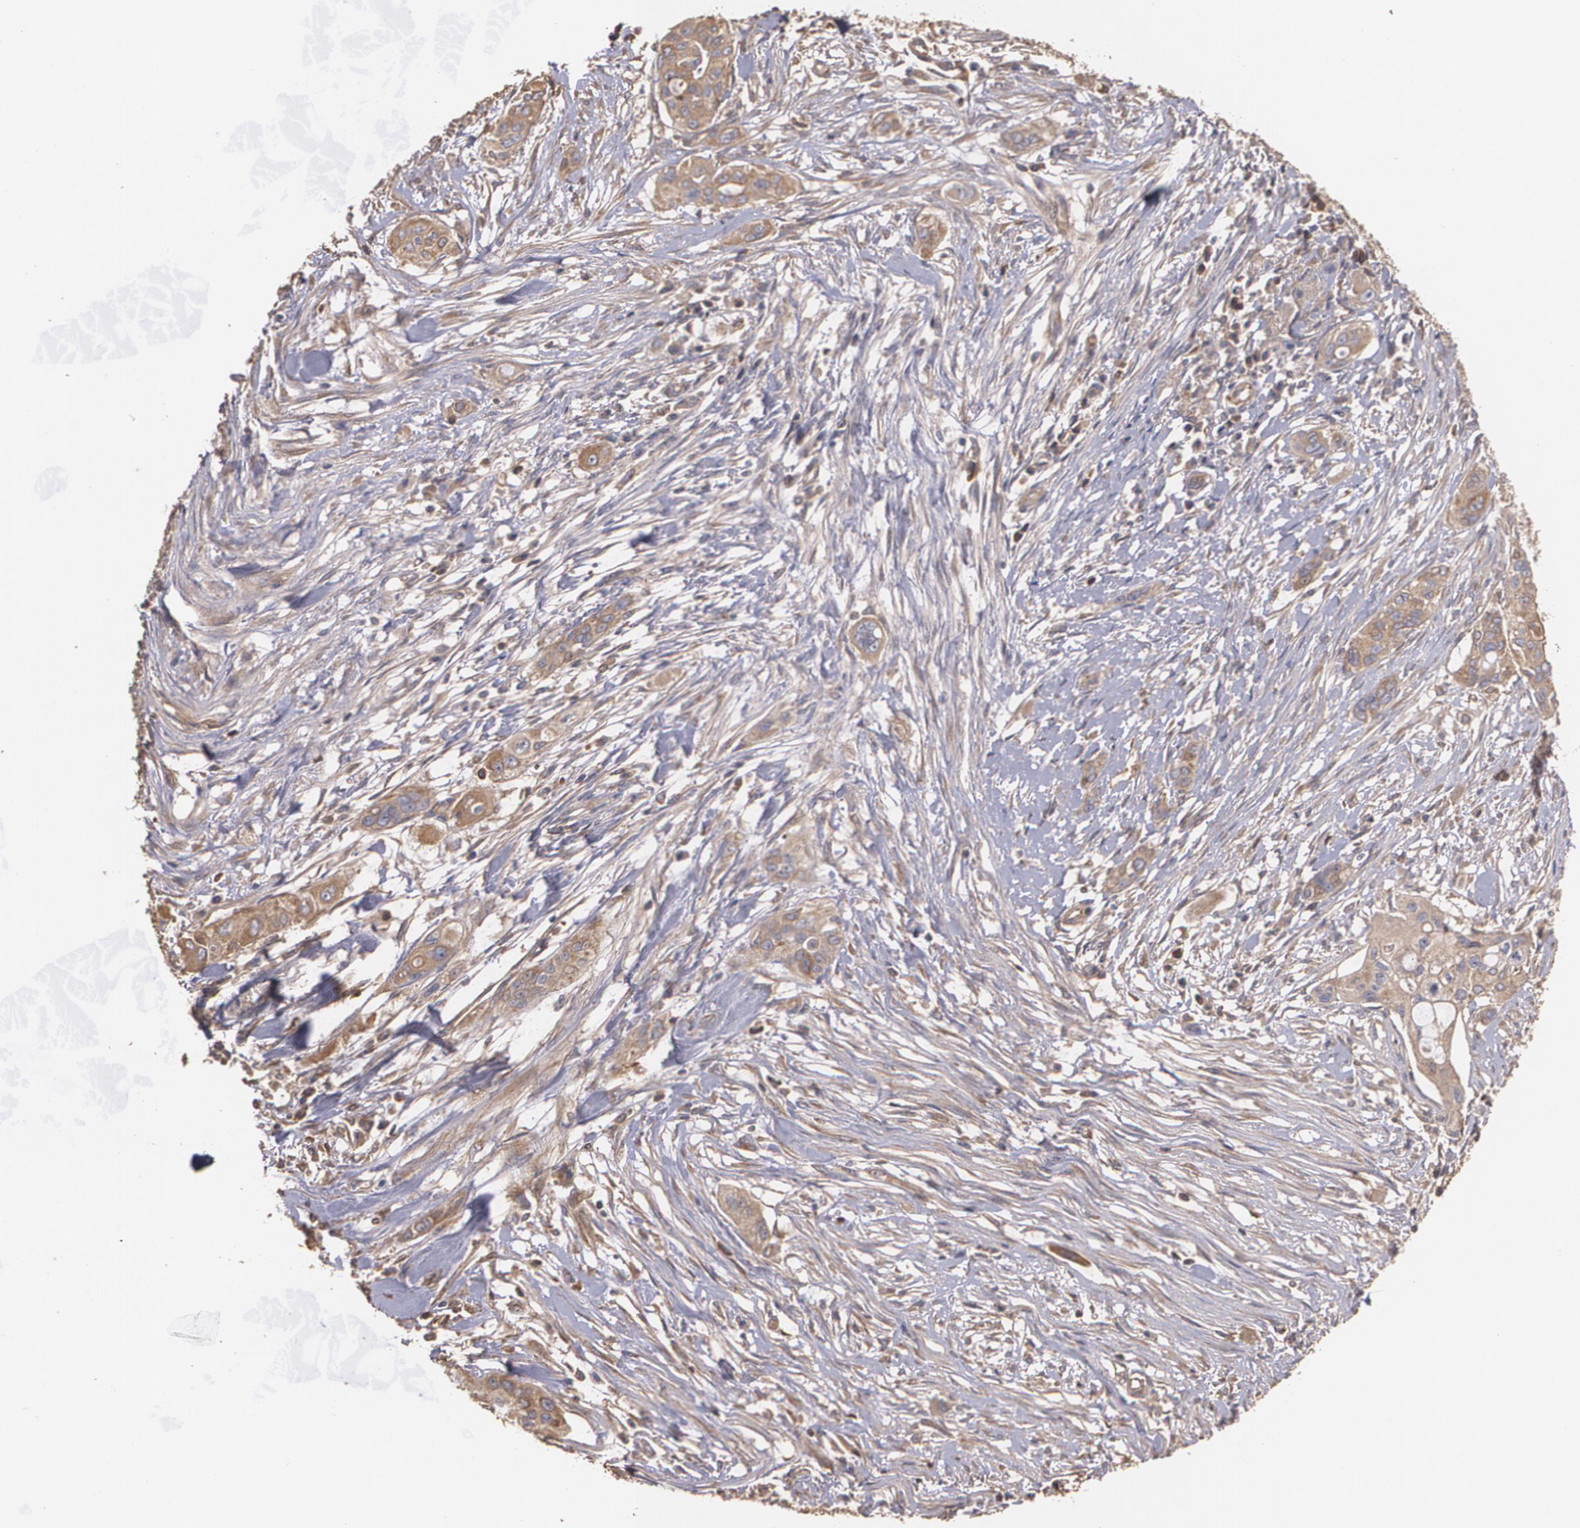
{"staining": {"intensity": "weak", "quantity": ">75%", "location": "cytoplasmic/membranous"}, "tissue": "pancreatic cancer", "cell_type": "Tumor cells", "image_type": "cancer", "snomed": [{"axis": "morphology", "description": "Adenocarcinoma, NOS"}, {"axis": "topography", "description": "Pancreas"}], "caption": "Protein analysis of pancreatic adenocarcinoma tissue demonstrates weak cytoplasmic/membranous staining in about >75% of tumor cells. Immunohistochemistry (ihc) stains the protein of interest in brown and the nuclei are stained blue.", "gene": "PON1", "patient": {"sex": "female", "age": 60}}